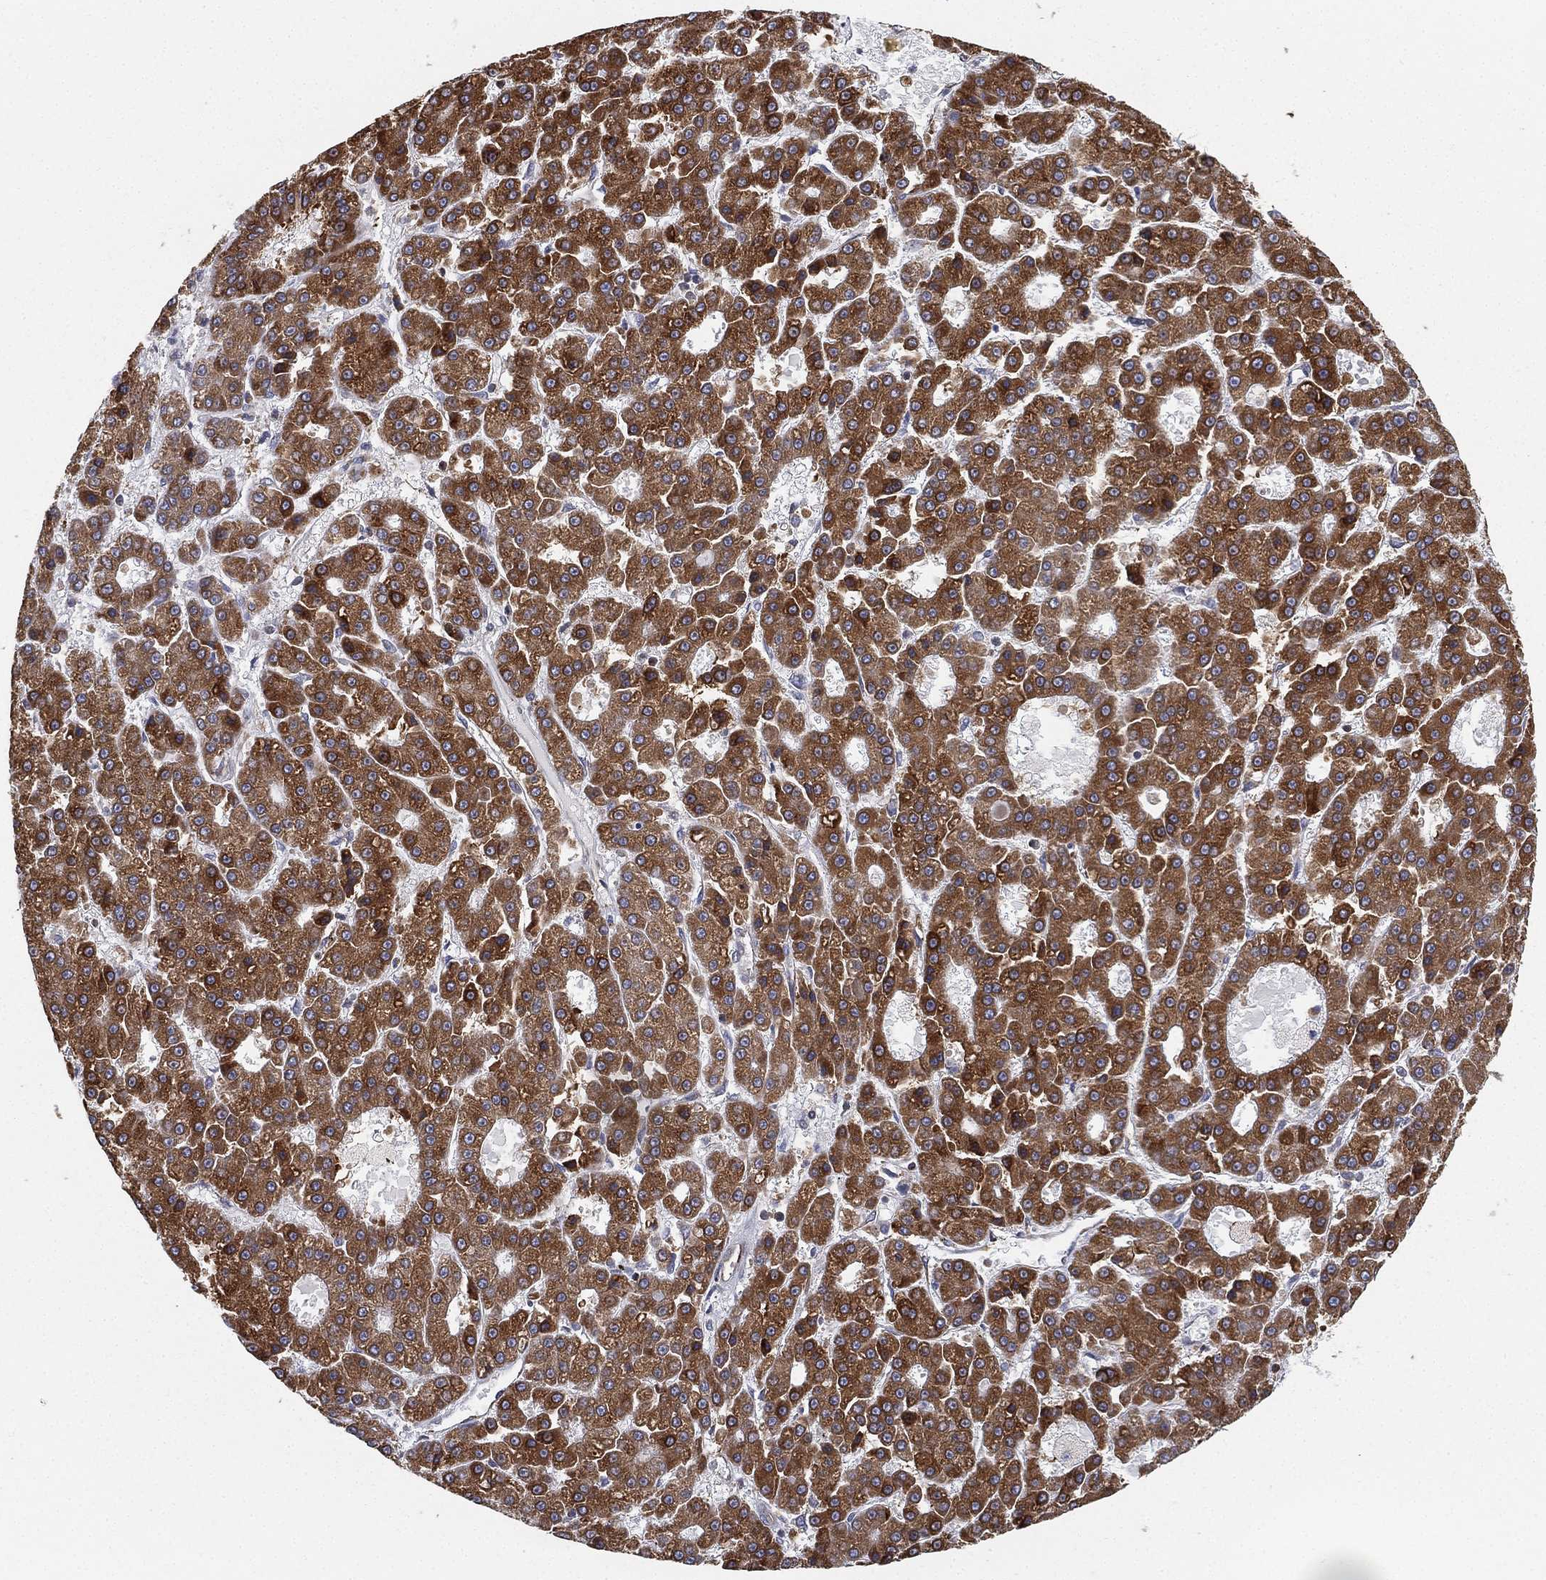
{"staining": {"intensity": "moderate", "quantity": ">75%", "location": "cytoplasmic/membranous"}, "tissue": "liver cancer", "cell_type": "Tumor cells", "image_type": "cancer", "snomed": [{"axis": "morphology", "description": "Carcinoma, Hepatocellular, NOS"}, {"axis": "topography", "description": "Liver"}], "caption": "Immunohistochemistry (IHC) staining of liver cancer (hepatocellular carcinoma), which demonstrates medium levels of moderate cytoplasmic/membranous staining in approximately >75% of tumor cells indicating moderate cytoplasmic/membranous protein positivity. The staining was performed using DAB (brown) for protein detection and nuclei were counterstained in hematoxylin (blue).", "gene": "CYB5B", "patient": {"sex": "male", "age": 70}}